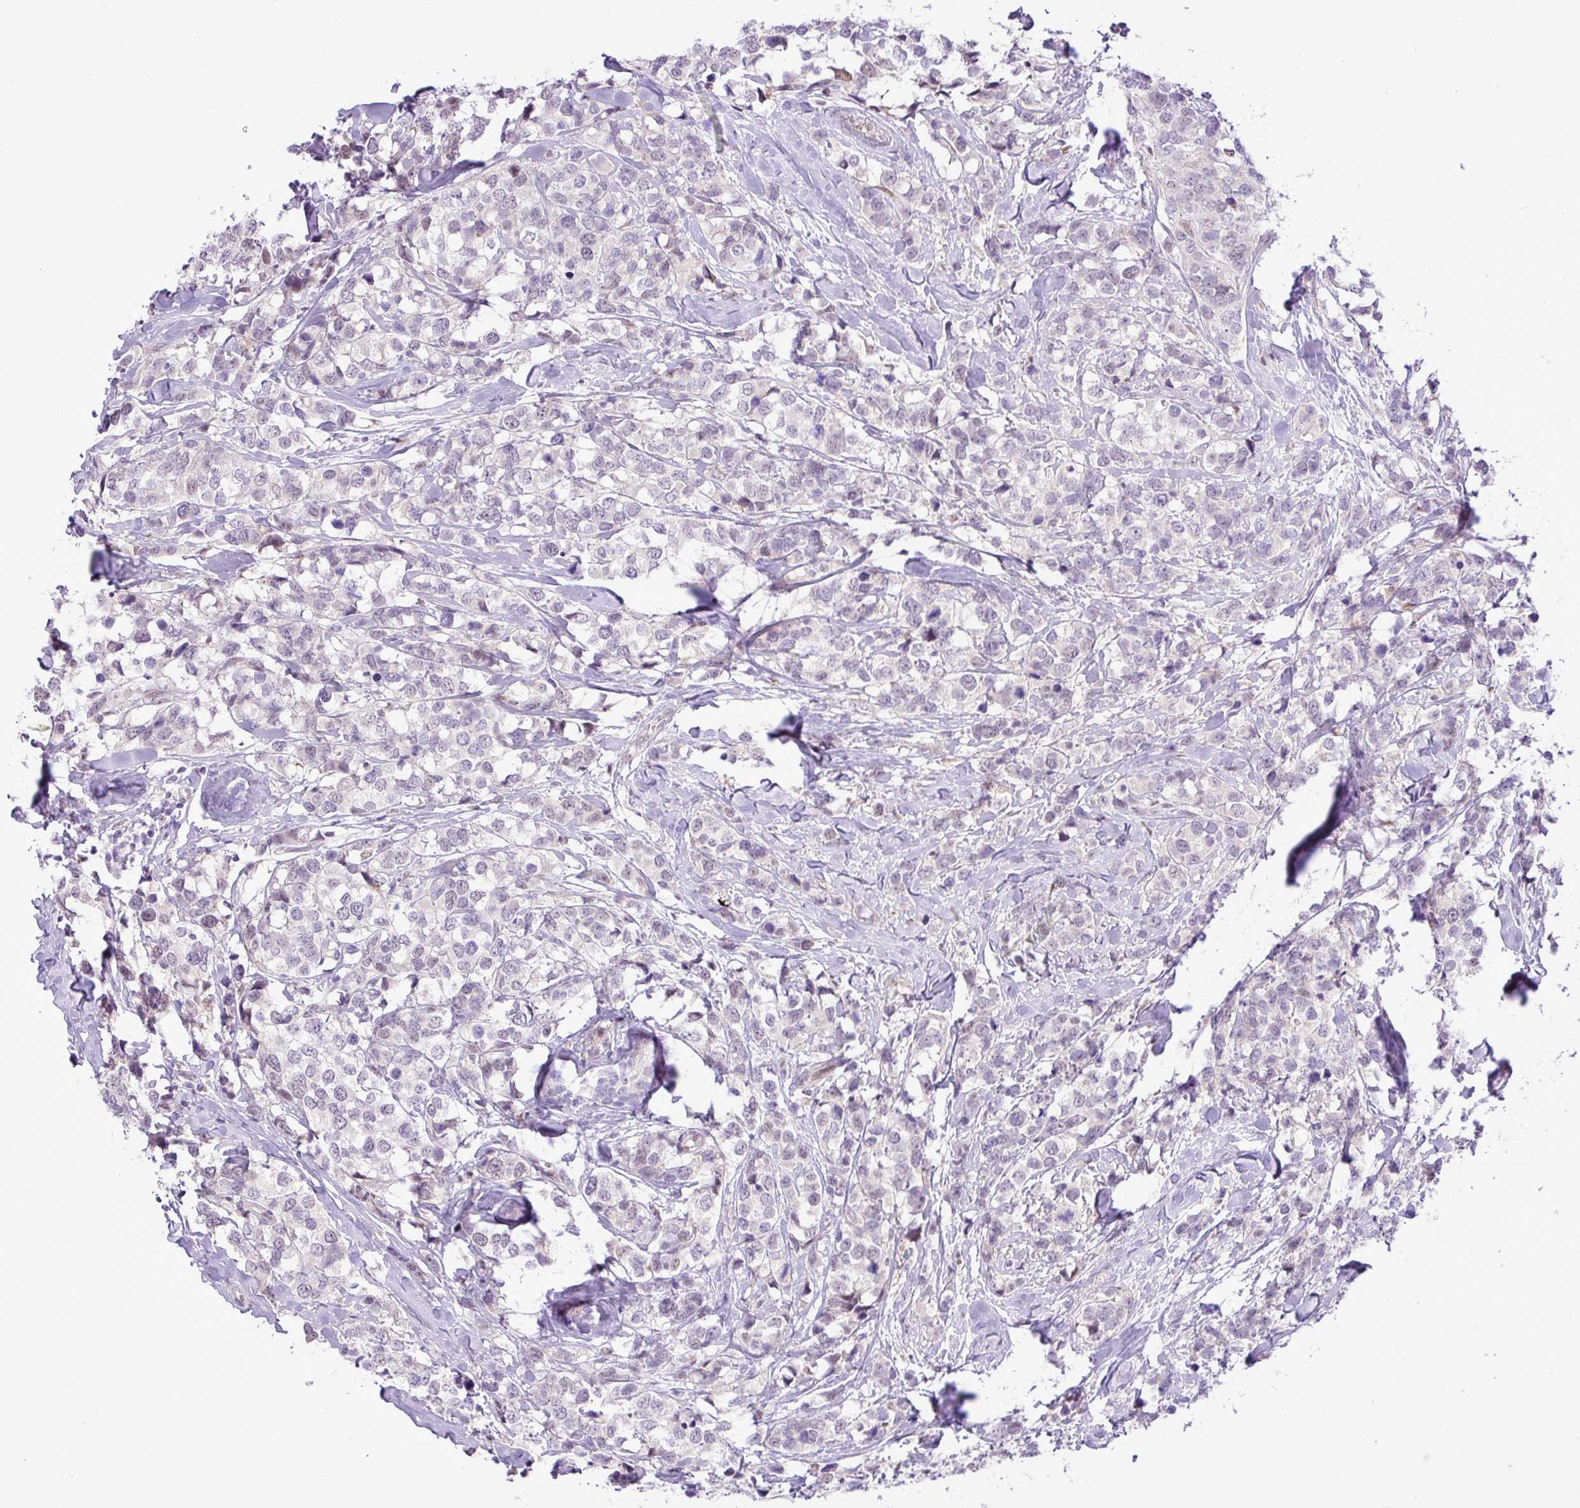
{"staining": {"intensity": "negative", "quantity": "none", "location": "none"}, "tissue": "breast cancer", "cell_type": "Tumor cells", "image_type": "cancer", "snomed": [{"axis": "morphology", "description": "Lobular carcinoma"}, {"axis": "topography", "description": "Breast"}], "caption": "Protein analysis of breast cancer (lobular carcinoma) displays no significant positivity in tumor cells.", "gene": "ELOA2", "patient": {"sex": "female", "age": 59}}